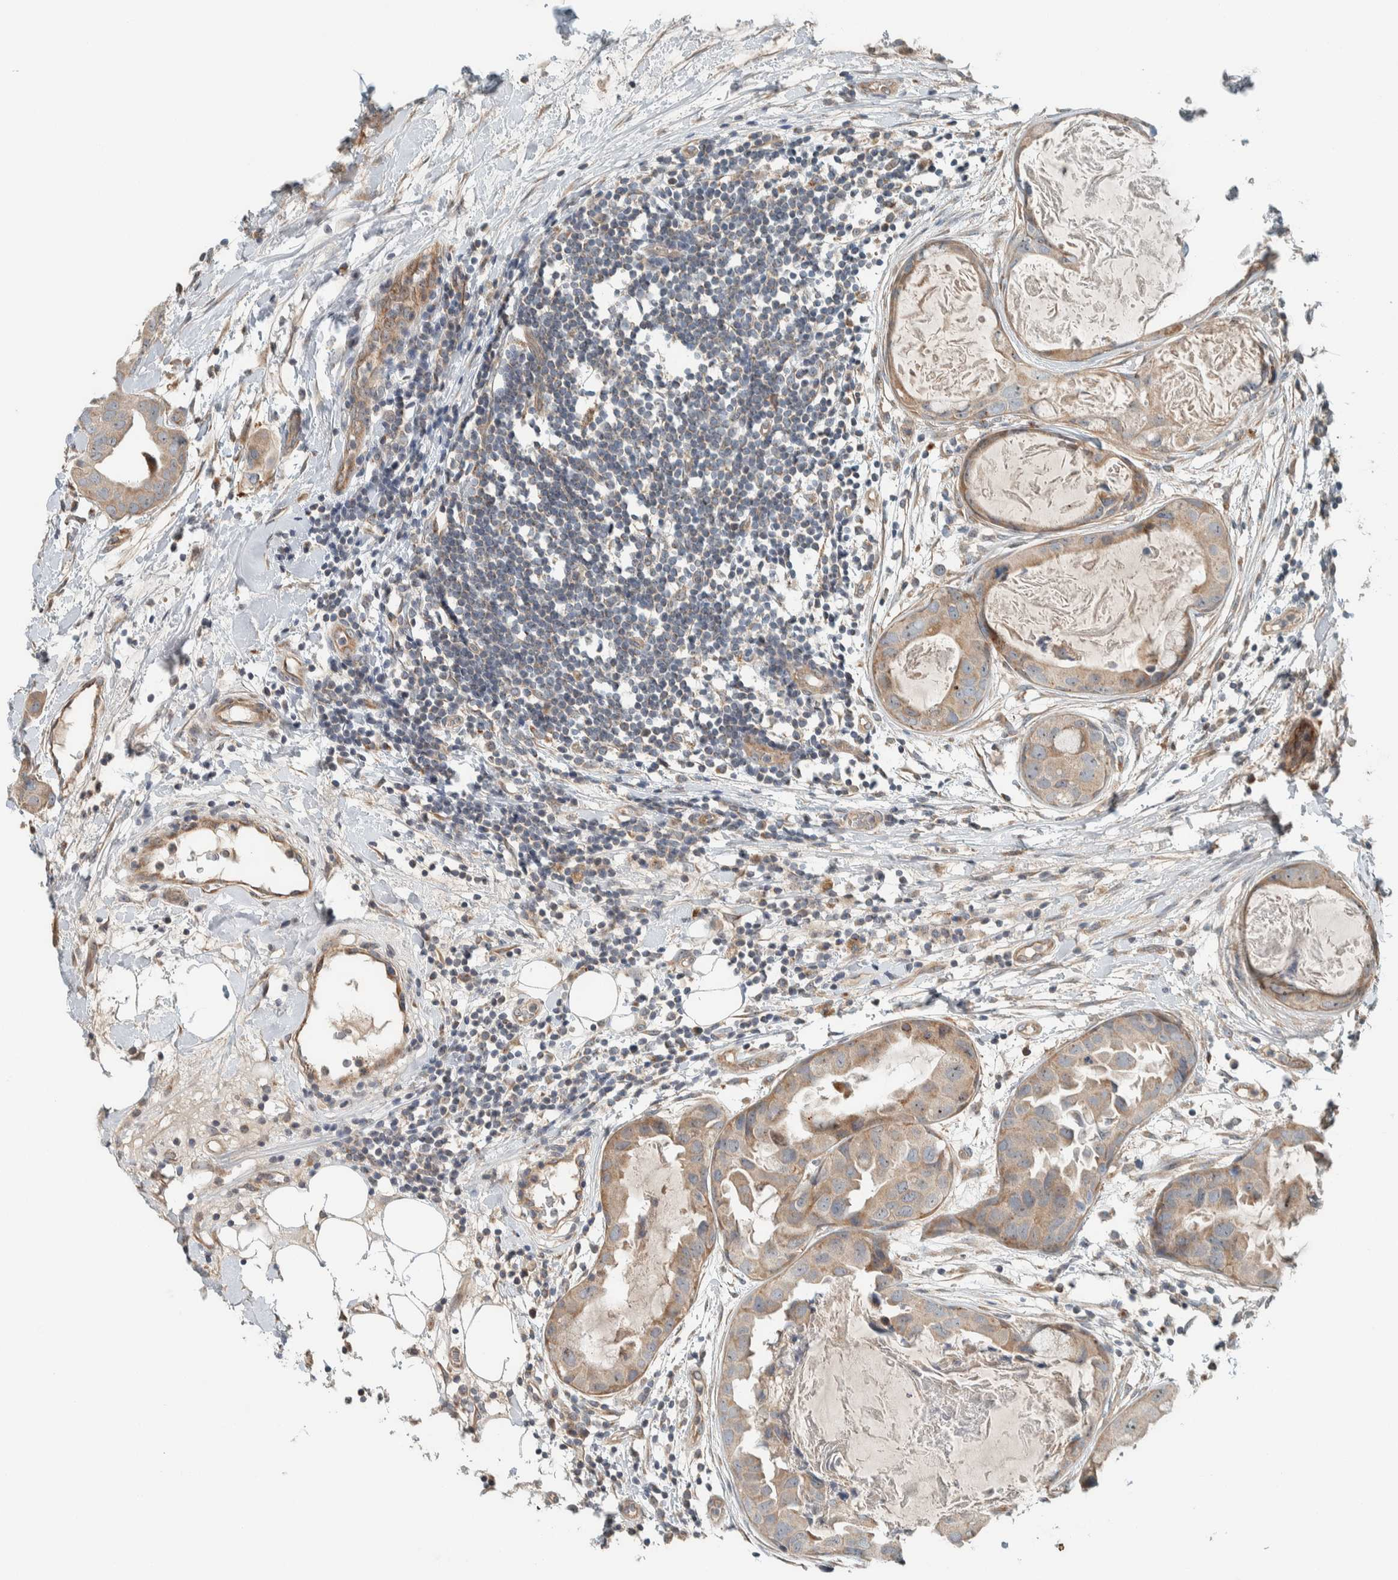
{"staining": {"intensity": "weak", "quantity": ">75%", "location": "cytoplasmic/membranous"}, "tissue": "breast cancer", "cell_type": "Tumor cells", "image_type": "cancer", "snomed": [{"axis": "morphology", "description": "Duct carcinoma"}, {"axis": "topography", "description": "Breast"}], "caption": "Brown immunohistochemical staining in invasive ductal carcinoma (breast) reveals weak cytoplasmic/membranous staining in approximately >75% of tumor cells.", "gene": "SLFN12L", "patient": {"sex": "female", "age": 40}}